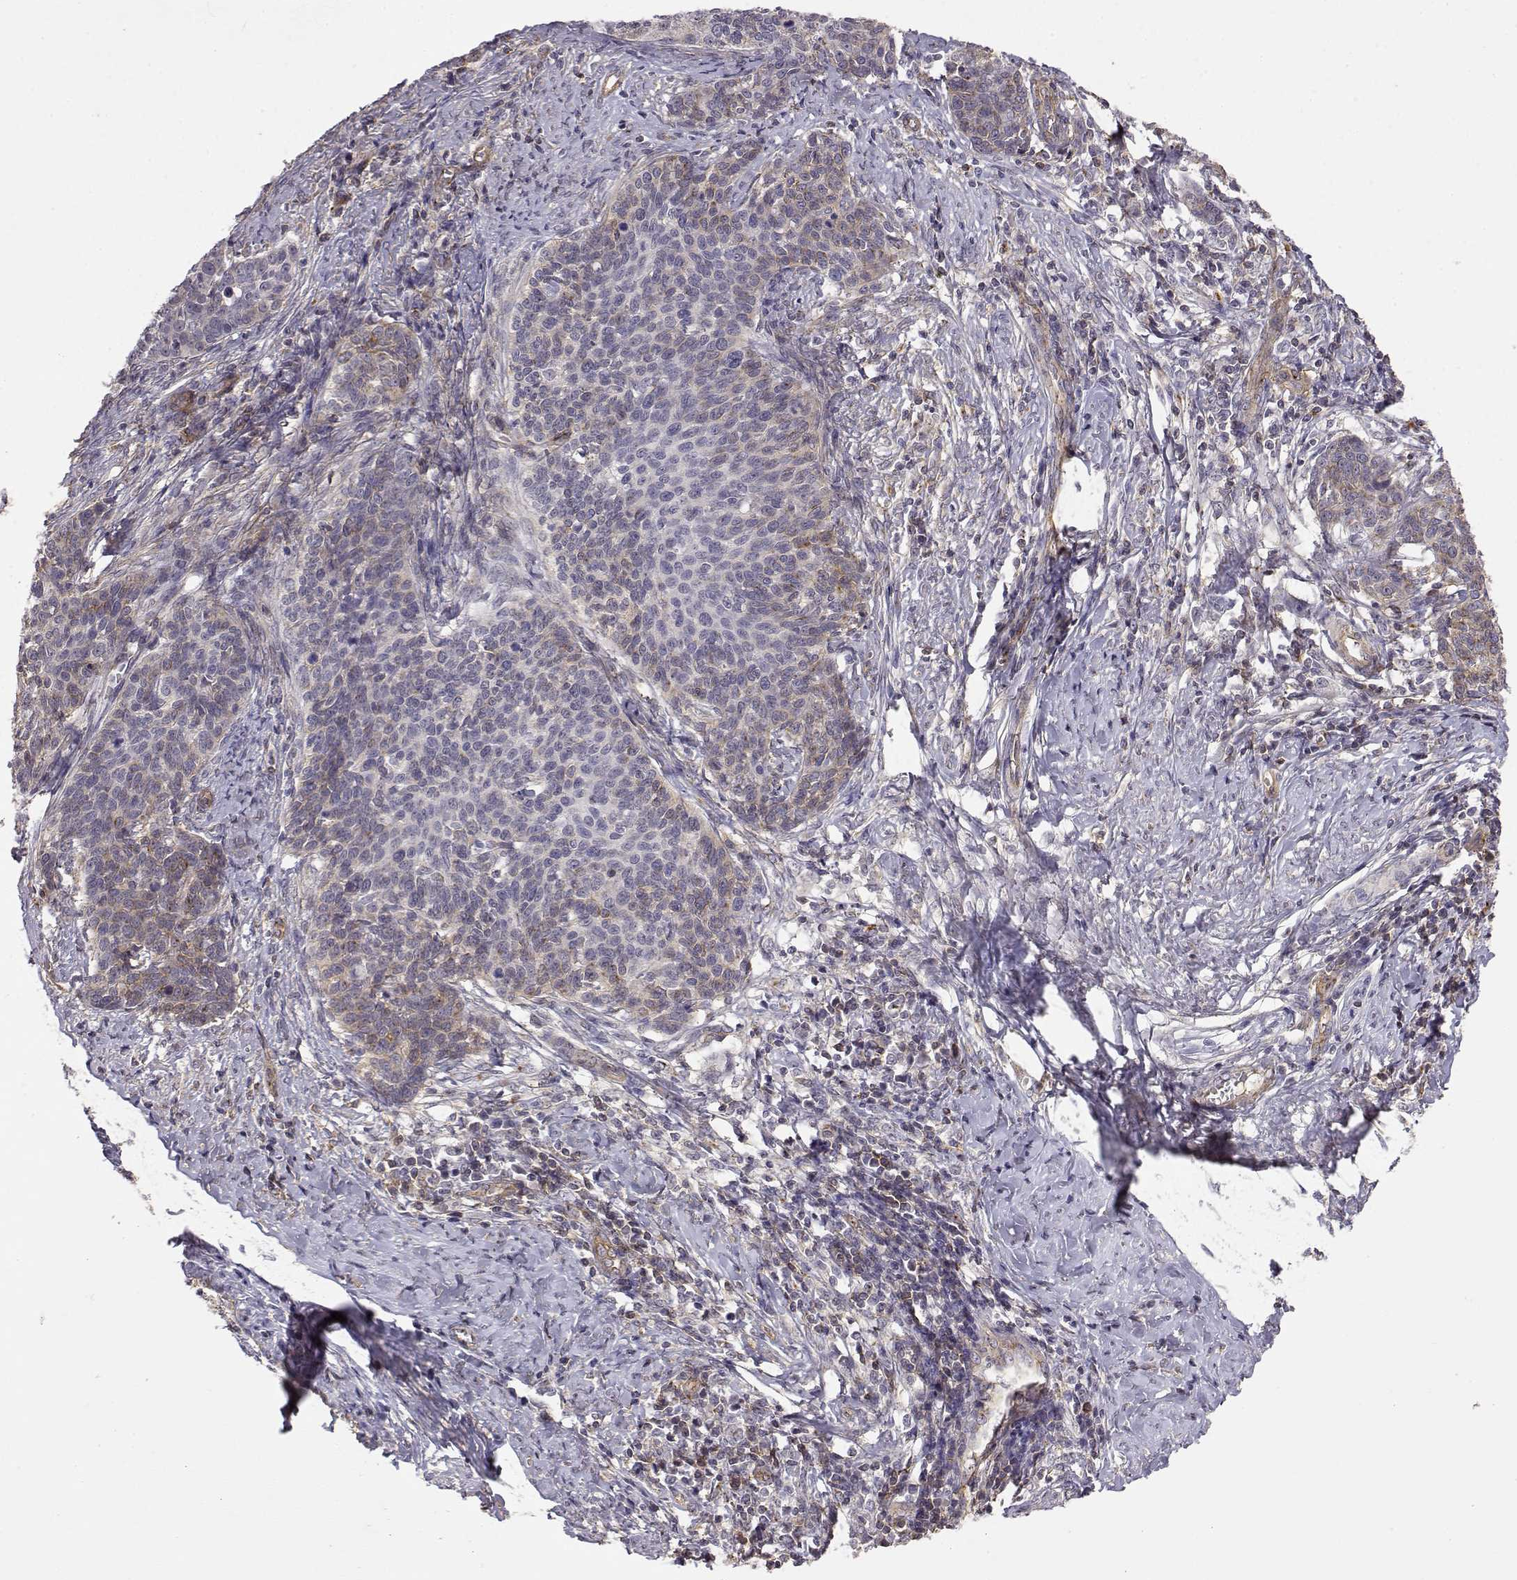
{"staining": {"intensity": "weak", "quantity": "<25%", "location": "cytoplasmic/membranous"}, "tissue": "cervical cancer", "cell_type": "Tumor cells", "image_type": "cancer", "snomed": [{"axis": "morphology", "description": "Squamous cell carcinoma, NOS"}, {"axis": "topography", "description": "Cervix"}], "caption": "This image is of cervical cancer stained with IHC to label a protein in brown with the nuclei are counter-stained blue. There is no positivity in tumor cells.", "gene": "IFITM1", "patient": {"sex": "female", "age": 39}}